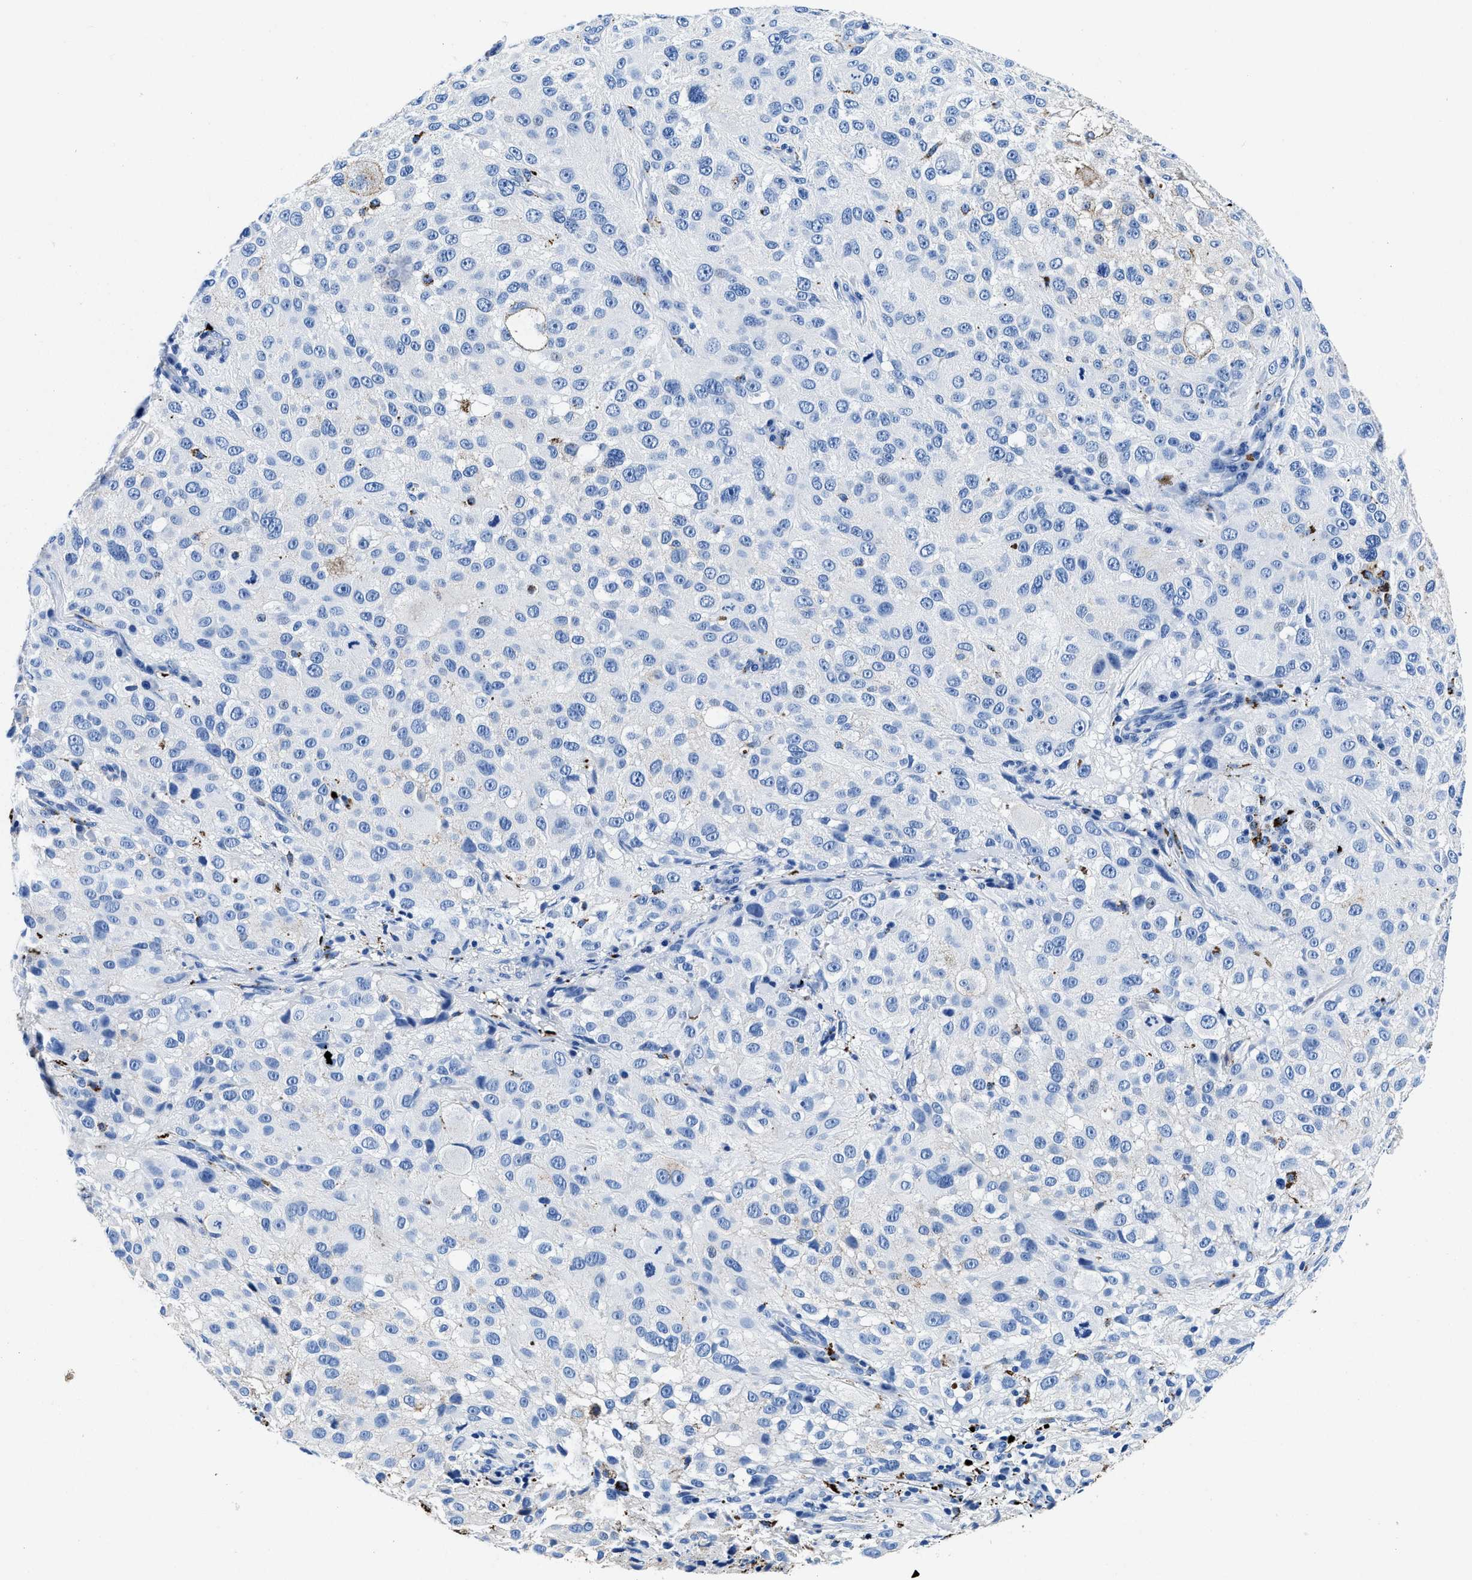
{"staining": {"intensity": "negative", "quantity": "none", "location": "none"}, "tissue": "melanoma", "cell_type": "Tumor cells", "image_type": "cancer", "snomed": [{"axis": "morphology", "description": "Necrosis, NOS"}, {"axis": "morphology", "description": "Malignant melanoma, NOS"}, {"axis": "topography", "description": "Skin"}], "caption": "Protein analysis of malignant melanoma reveals no significant staining in tumor cells.", "gene": "OR14K1", "patient": {"sex": "female", "age": 87}}